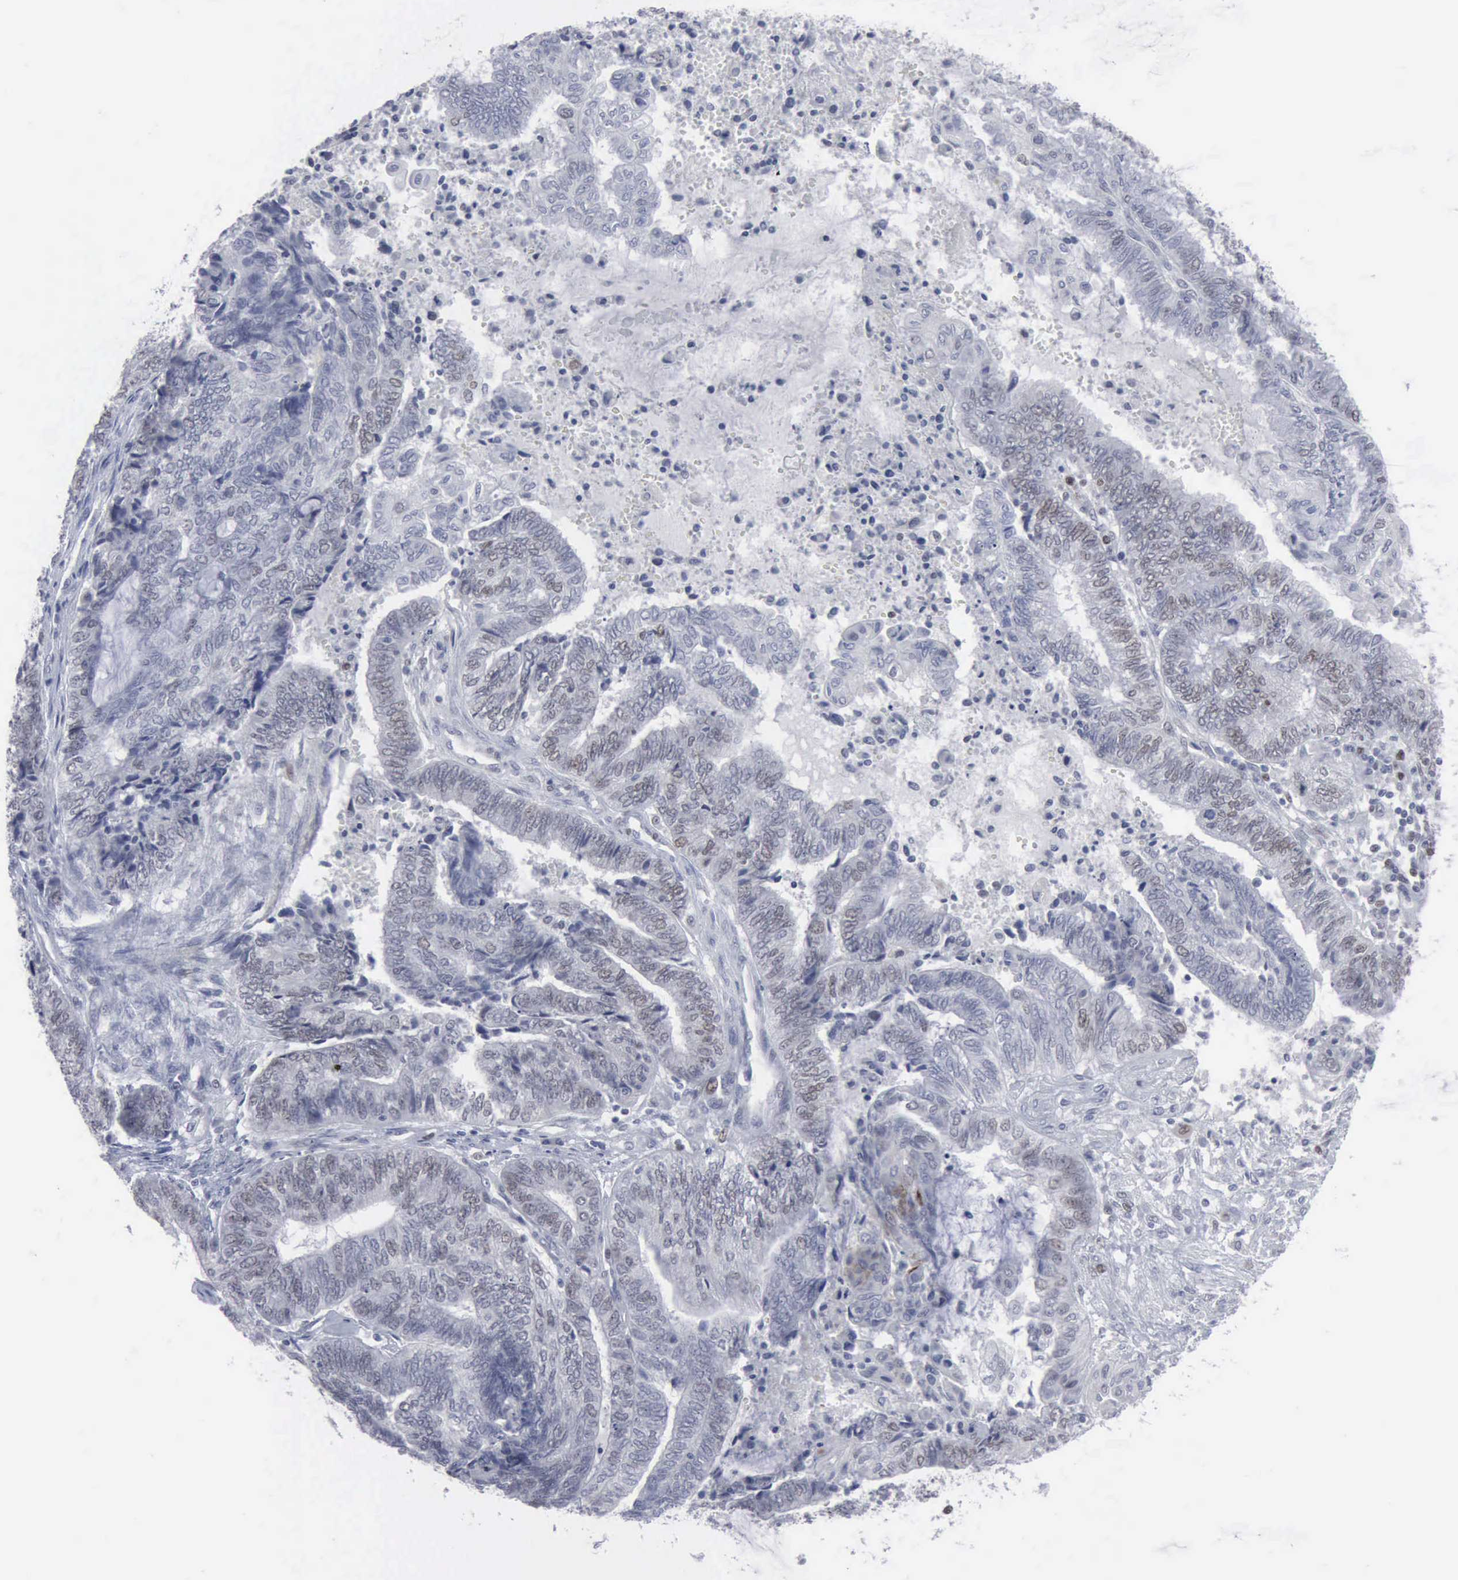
{"staining": {"intensity": "weak", "quantity": "25%-75%", "location": "nuclear"}, "tissue": "endometrial cancer", "cell_type": "Tumor cells", "image_type": "cancer", "snomed": [{"axis": "morphology", "description": "Adenocarcinoma, NOS"}, {"axis": "topography", "description": "Uterus"}, {"axis": "topography", "description": "Endometrium"}], "caption": "DAB (3,3'-diaminobenzidine) immunohistochemical staining of endometrial adenocarcinoma shows weak nuclear protein positivity in about 25%-75% of tumor cells.", "gene": "MCM5", "patient": {"sex": "female", "age": 70}}